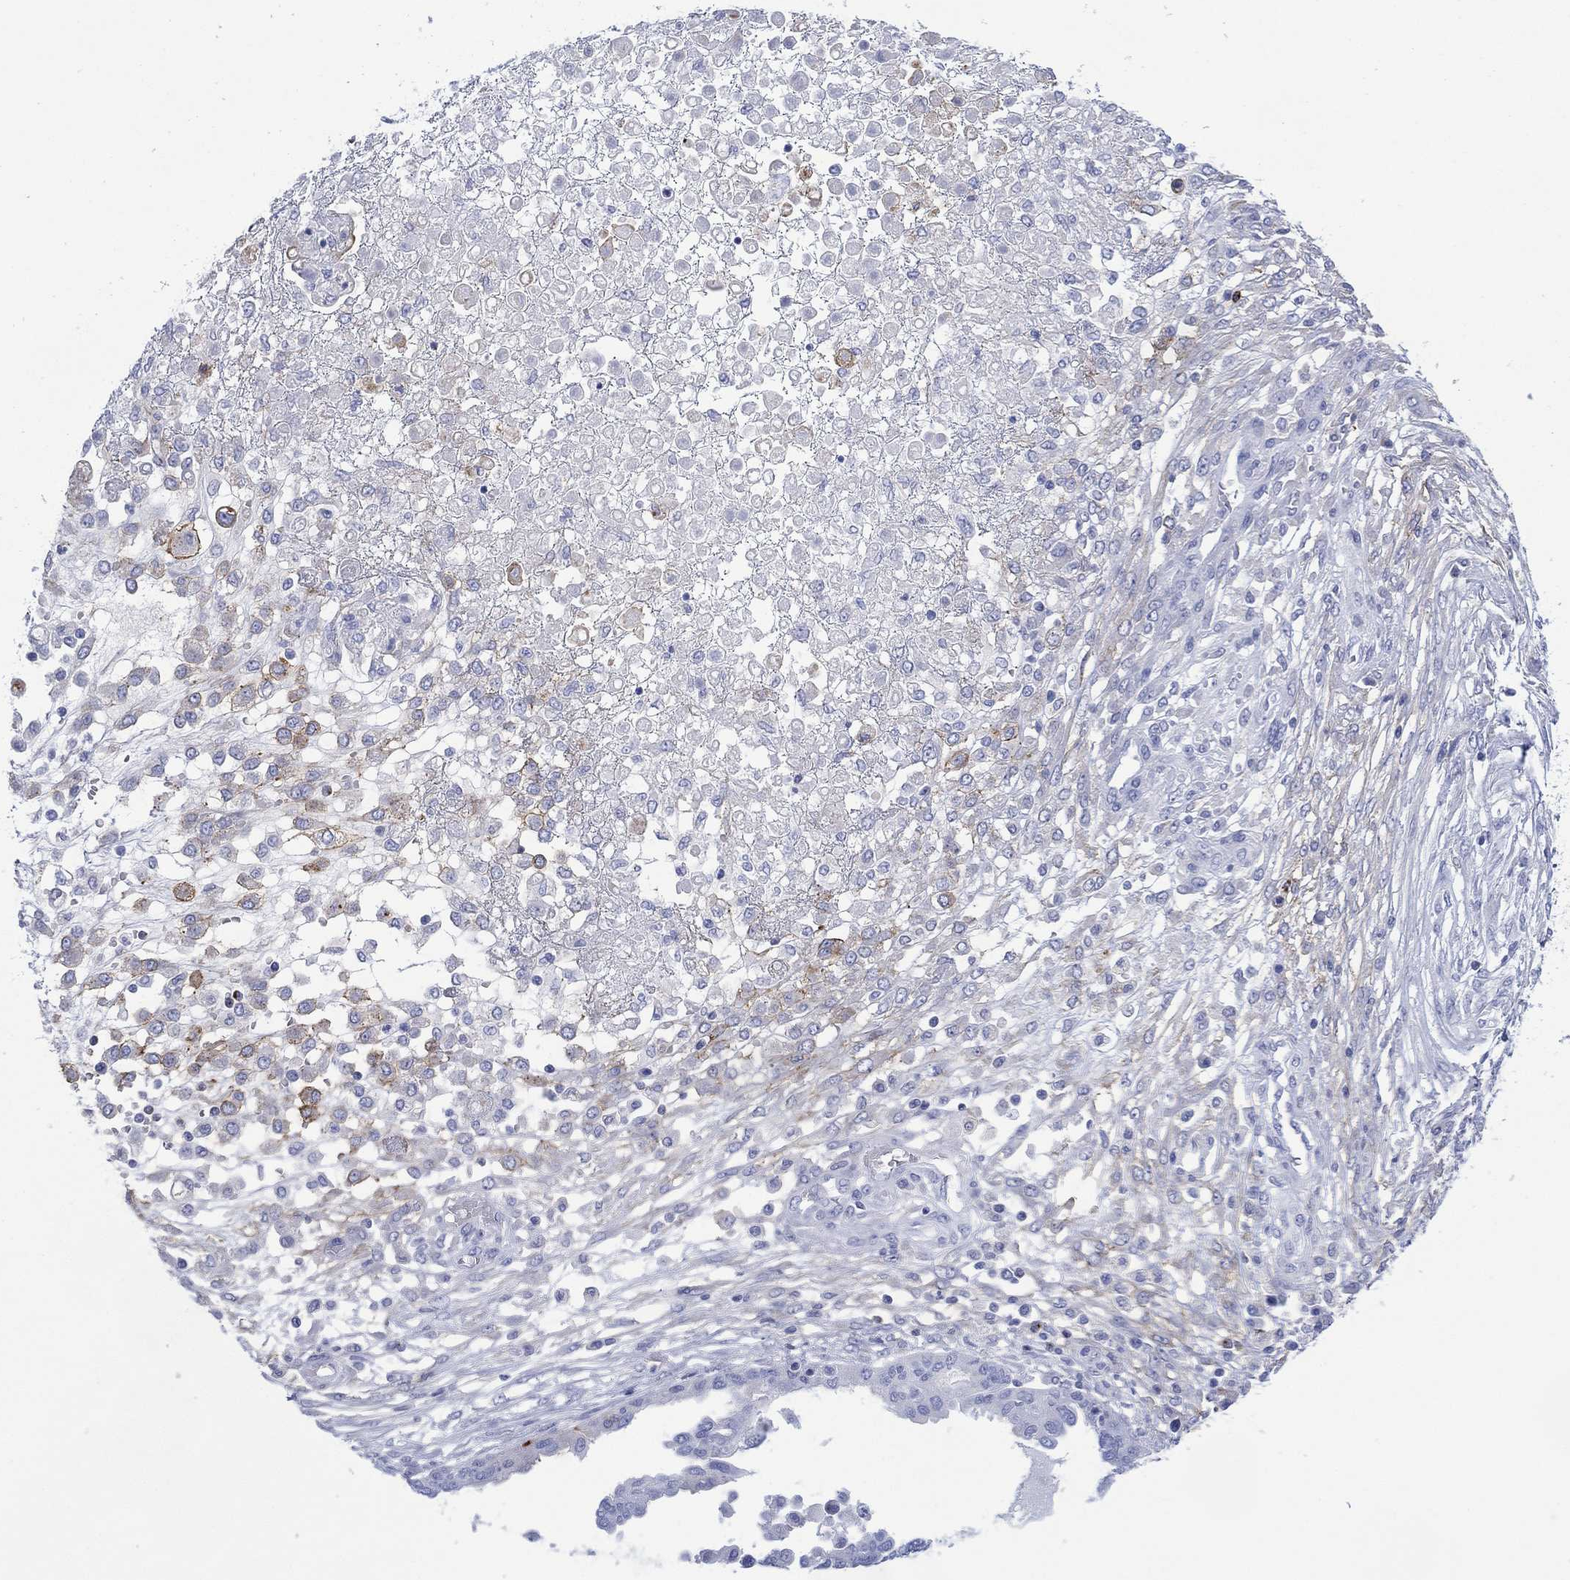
{"staining": {"intensity": "moderate", "quantity": "<25%", "location": "cytoplasmic/membranous"}, "tissue": "ovarian cancer", "cell_type": "Tumor cells", "image_type": "cancer", "snomed": [{"axis": "morphology", "description": "Cystadenocarcinoma, serous, NOS"}, {"axis": "topography", "description": "Ovary"}], "caption": "IHC histopathology image of neoplastic tissue: ovarian serous cystadenocarcinoma stained using immunohistochemistry (IHC) shows low levels of moderate protein expression localized specifically in the cytoplasmic/membranous of tumor cells, appearing as a cytoplasmic/membranous brown color.", "gene": "DPP4", "patient": {"sex": "female", "age": 67}}